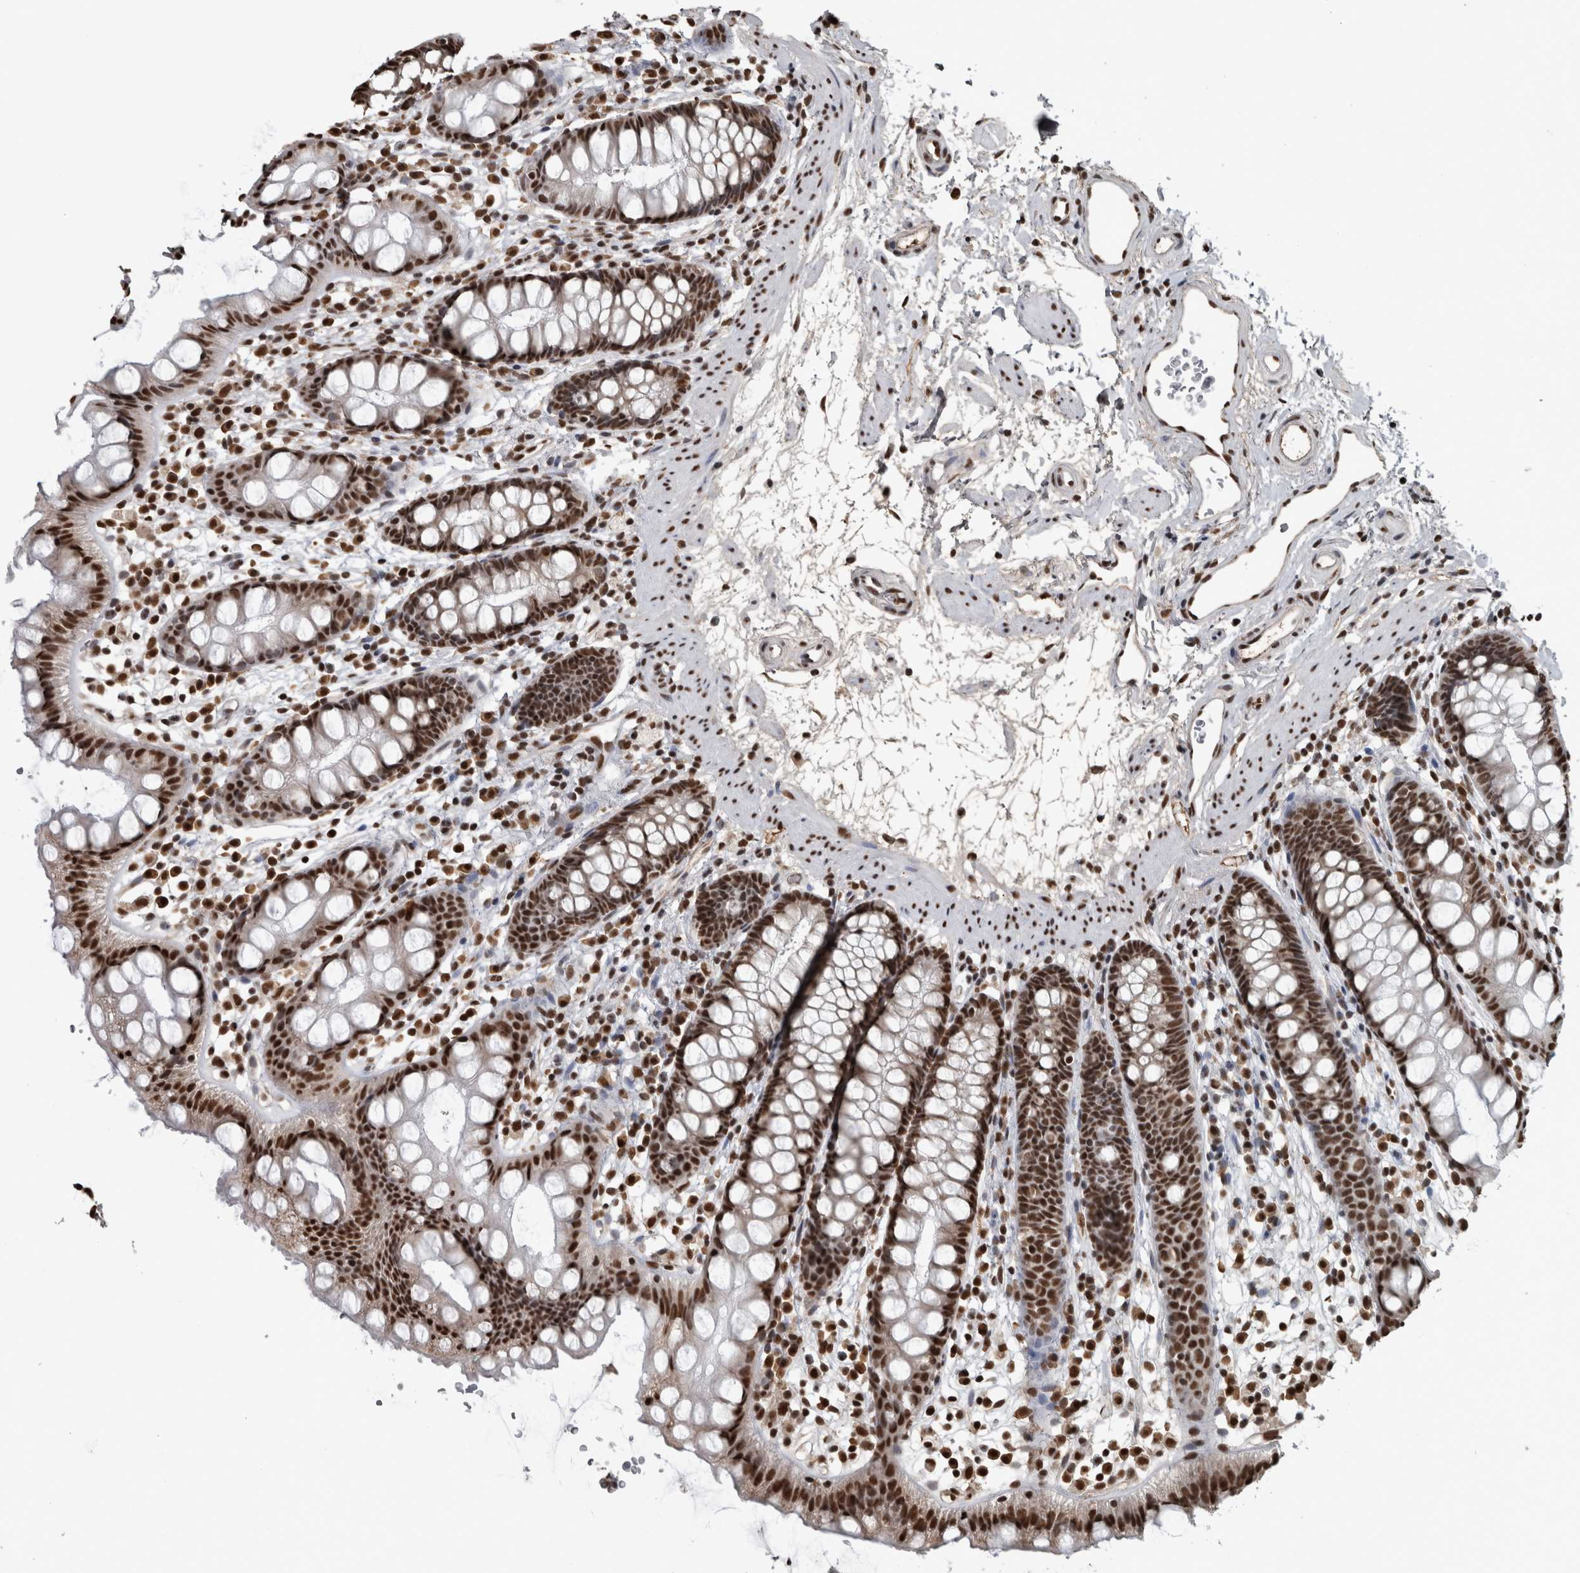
{"staining": {"intensity": "strong", "quantity": ">75%", "location": "nuclear"}, "tissue": "rectum", "cell_type": "Glandular cells", "image_type": "normal", "snomed": [{"axis": "morphology", "description": "Normal tissue, NOS"}, {"axis": "topography", "description": "Rectum"}], "caption": "Glandular cells show high levels of strong nuclear staining in about >75% of cells in benign human rectum. The staining was performed using DAB (3,3'-diaminobenzidine), with brown indicating positive protein expression. Nuclei are stained blue with hematoxylin.", "gene": "TGS1", "patient": {"sex": "female", "age": 65}}